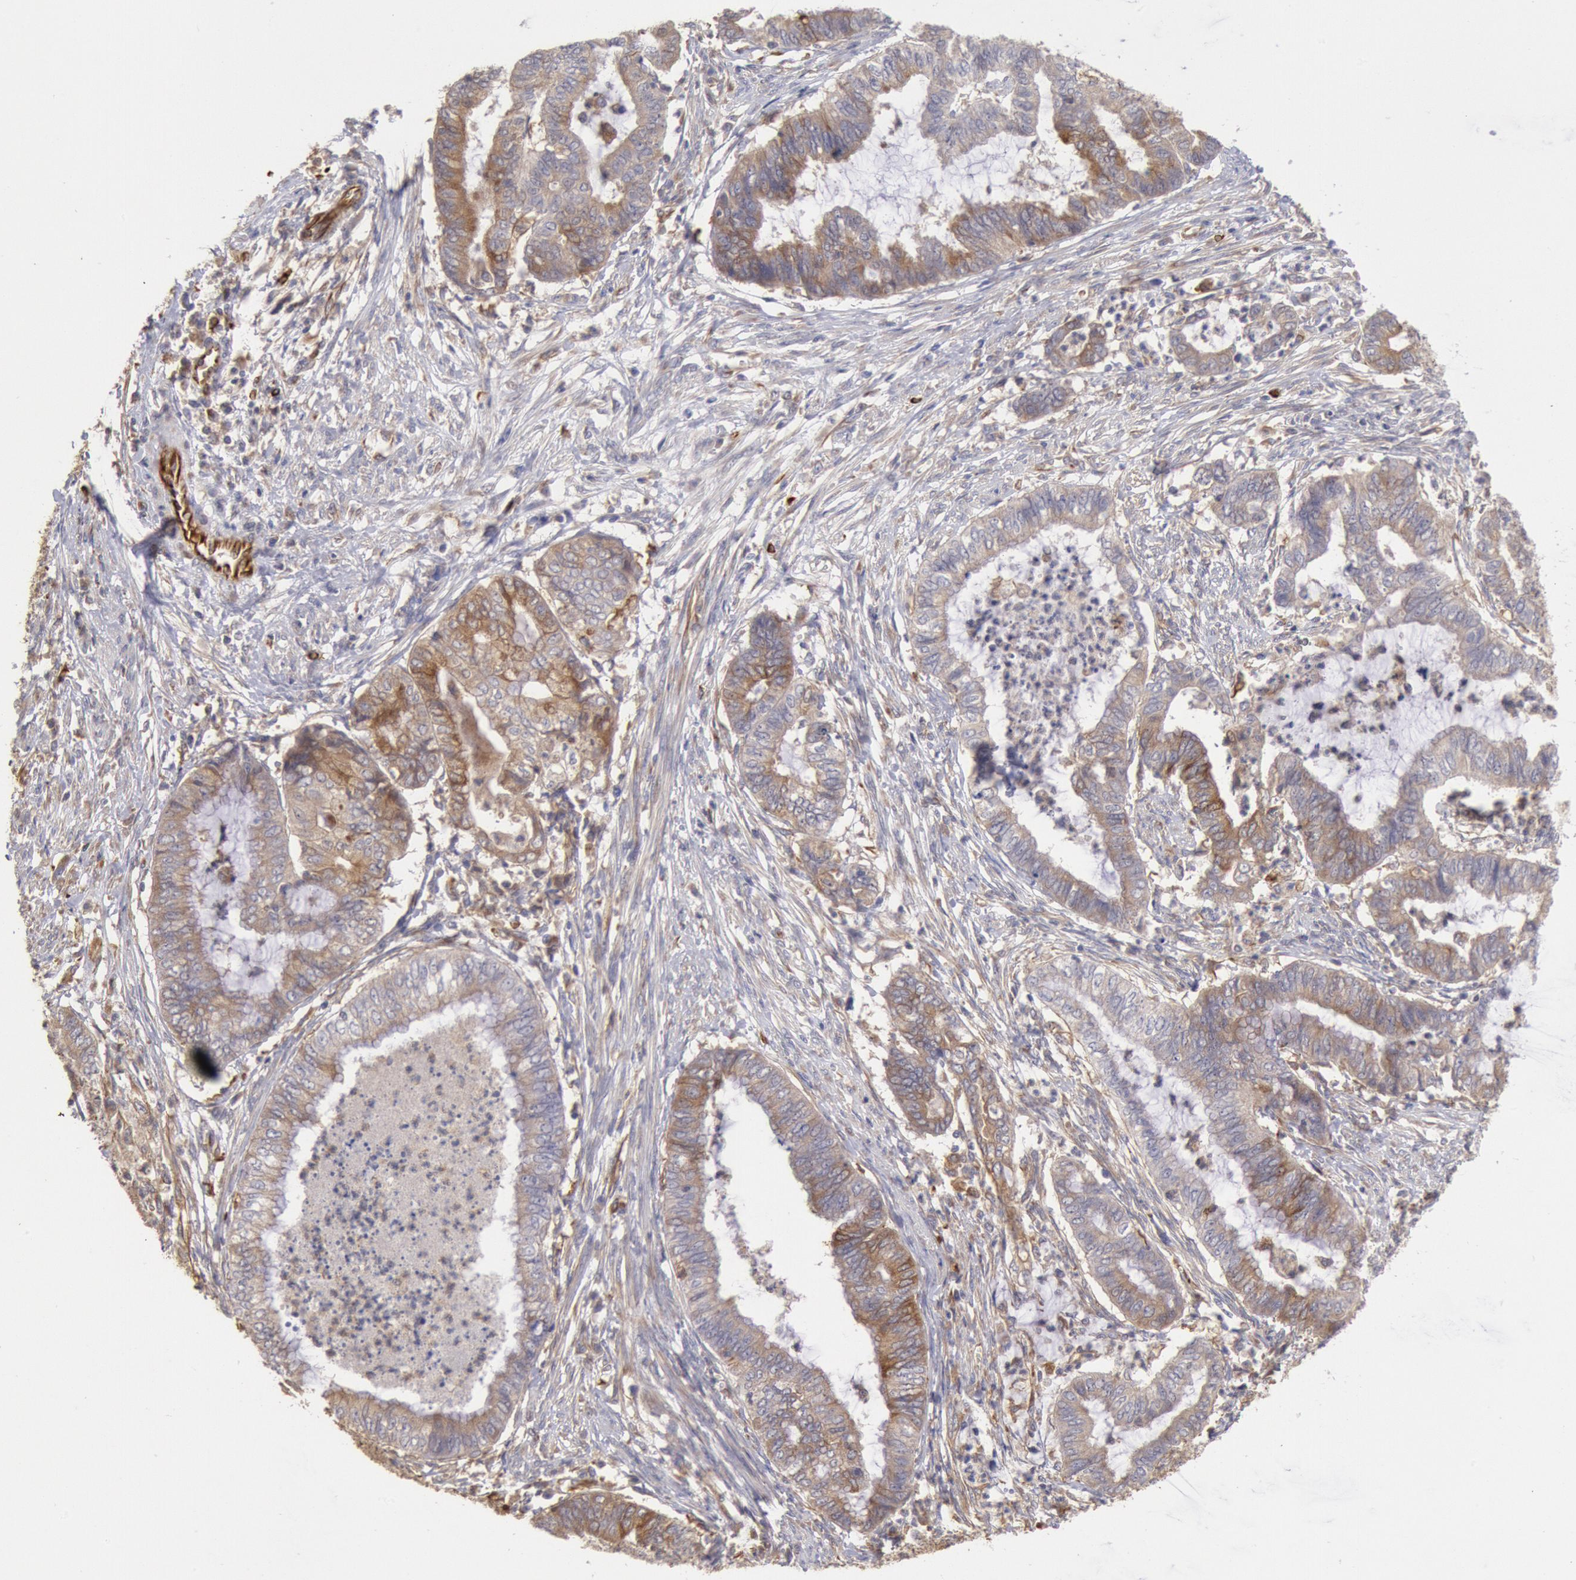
{"staining": {"intensity": "weak", "quantity": ">75%", "location": "cytoplasmic/membranous"}, "tissue": "endometrial cancer", "cell_type": "Tumor cells", "image_type": "cancer", "snomed": [{"axis": "morphology", "description": "Necrosis, NOS"}, {"axis": "morphology", "description": "Adenocarcinoma, NOS"}, {"axis": "topography", "description": "Endometrium"}], "caption": "Tumor cells exhibit weak cytoplasmic/membranous expression in approximately >75% of cells in adenocarcinoma (endometrial). The protein is shown in brown color, while the nuclei are stained blue.", "gene": "RNF139", "patient": {"sex": "female", "age": 79}}